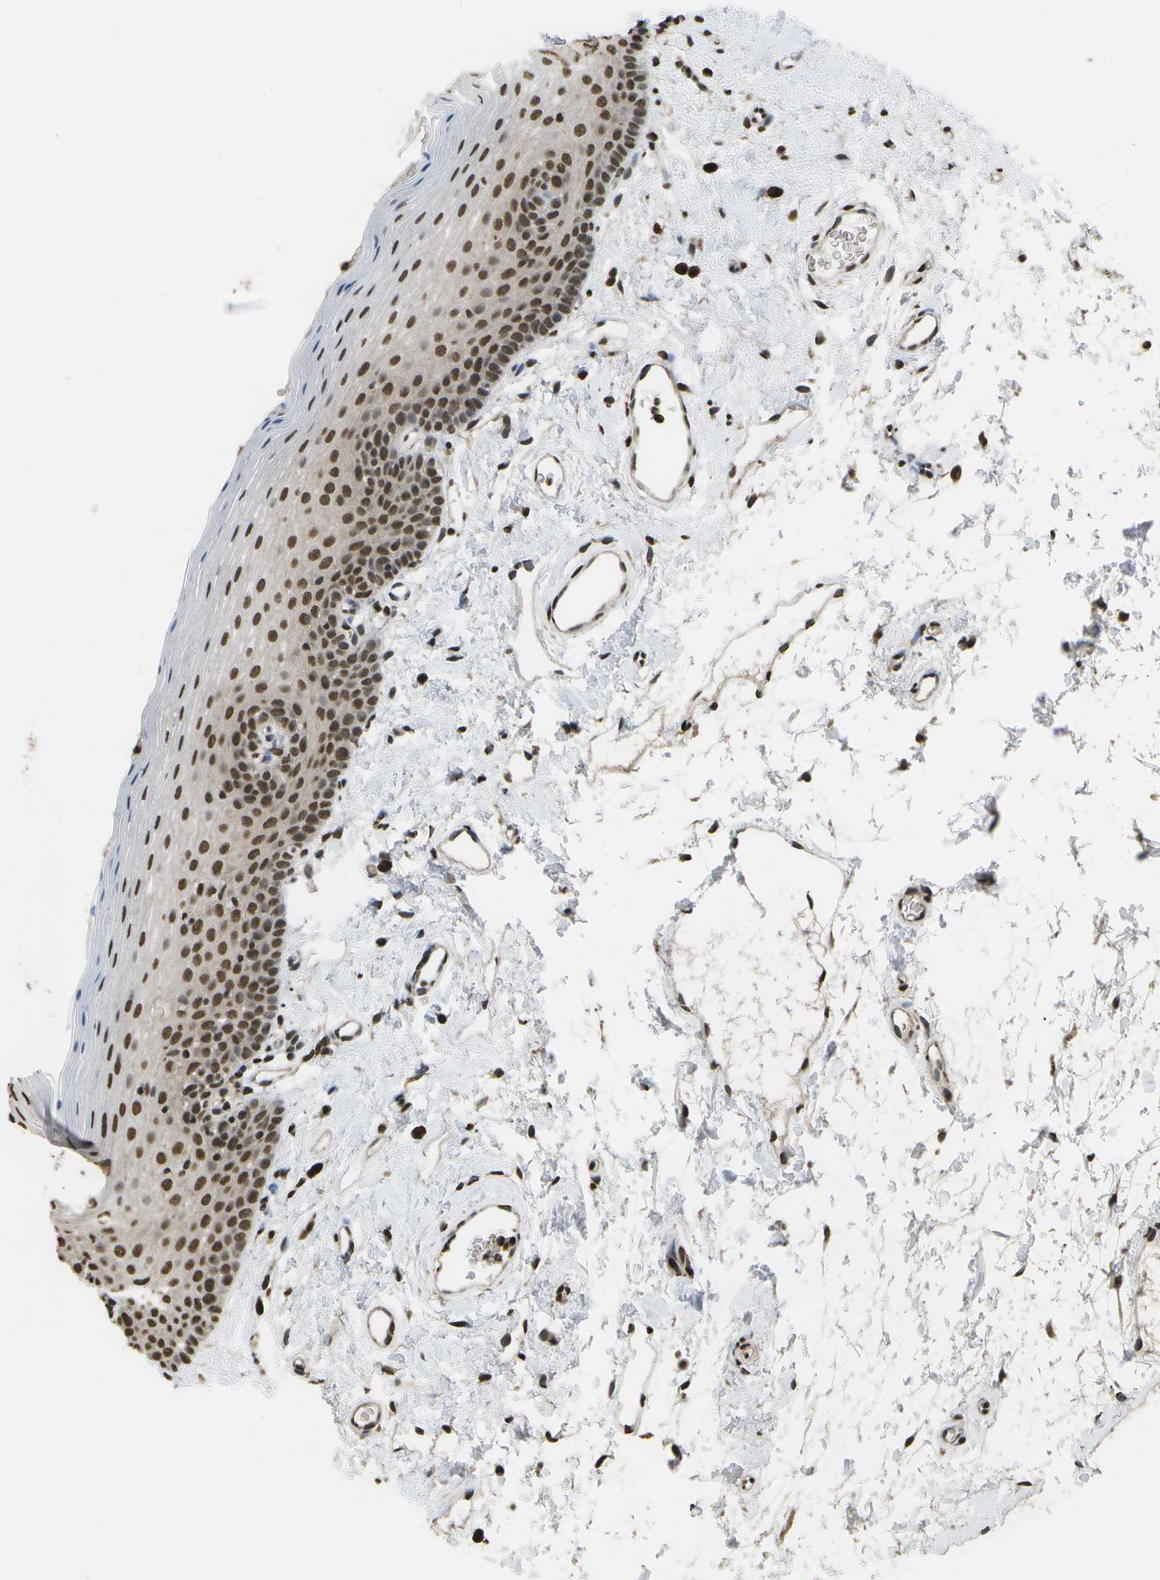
{"staining": {"intensity": "strong", "quantity": ">75%", "location": "nuclear"}, "tissue": "oral mucosa", "cell_type": "Squamous epithelial cells", "image_type": "normal", "snomed": [{"axis": "morphology", "description": "Normal tissue, NOS"}, {"axis": "topography", "description": "Oral tissue"}], "caption": "Immunohistochemical staining of benign human oral mucosa displays high levels of strong nuclear expression in approximately >75% of squamous epithelial cells. (DAB IHC with brightfield microscopy, high magnification).", "gene": "SPEN", "patient": {"sex": "male", "age": 66}}